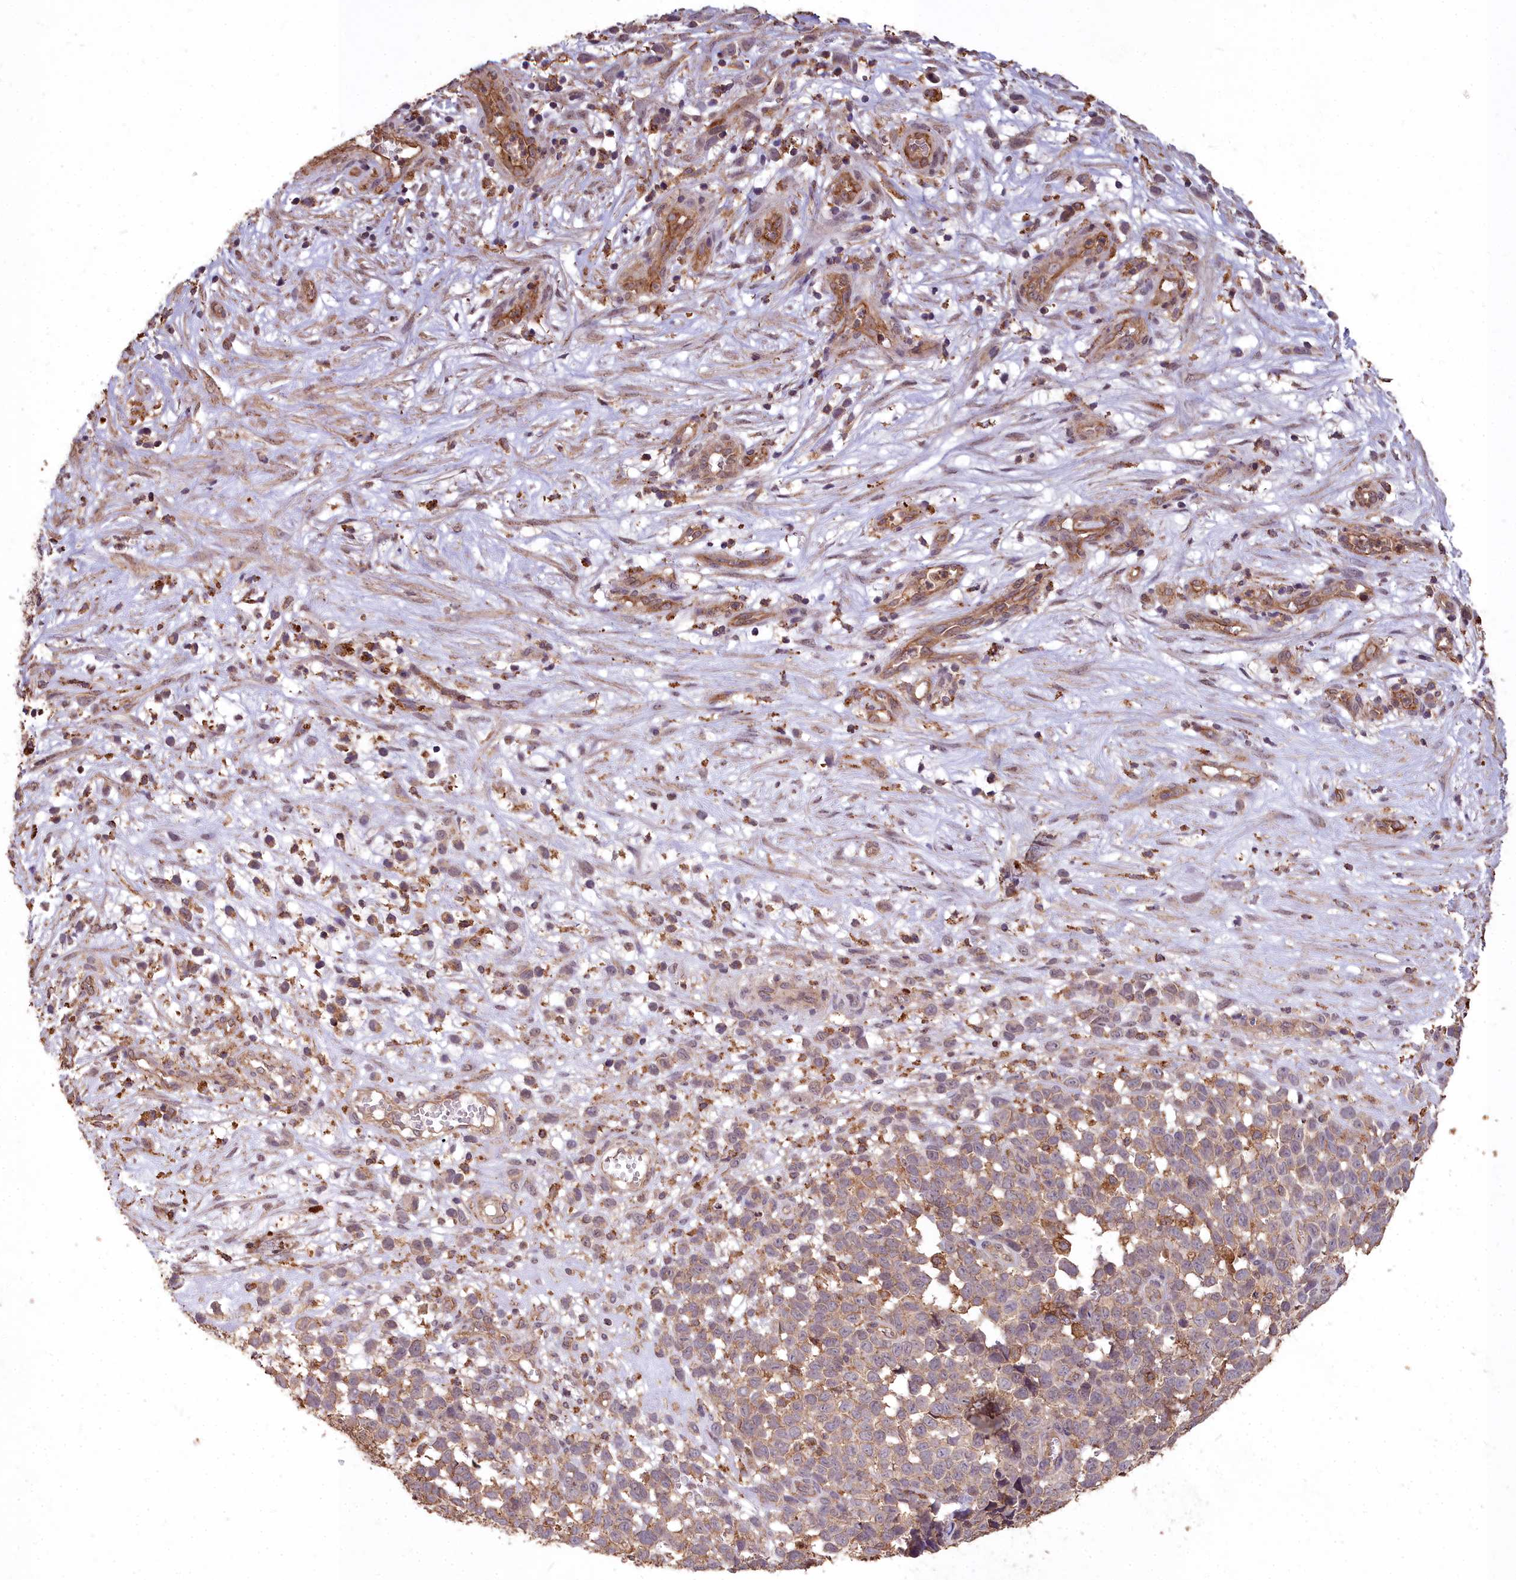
{"staining": {"intensity": "weak", "quantity": "<25%", "location": "cytoplasmic/membranous"}, "tissue": "melanoma", "cell_type": "Tumor cells", "image_type": "cancer", "snomed": [{"axis": "morphology", "description": "Malignant melanoma, NOS"}, {"axis": "topography", "description": "Nose, NOS"}], "caption": "Immunohistochemical staining of melanoma reveals no significant staining in tumor cells.", "gene": "CEMIP2", "patient": {"sex": "female", "age": 48}}